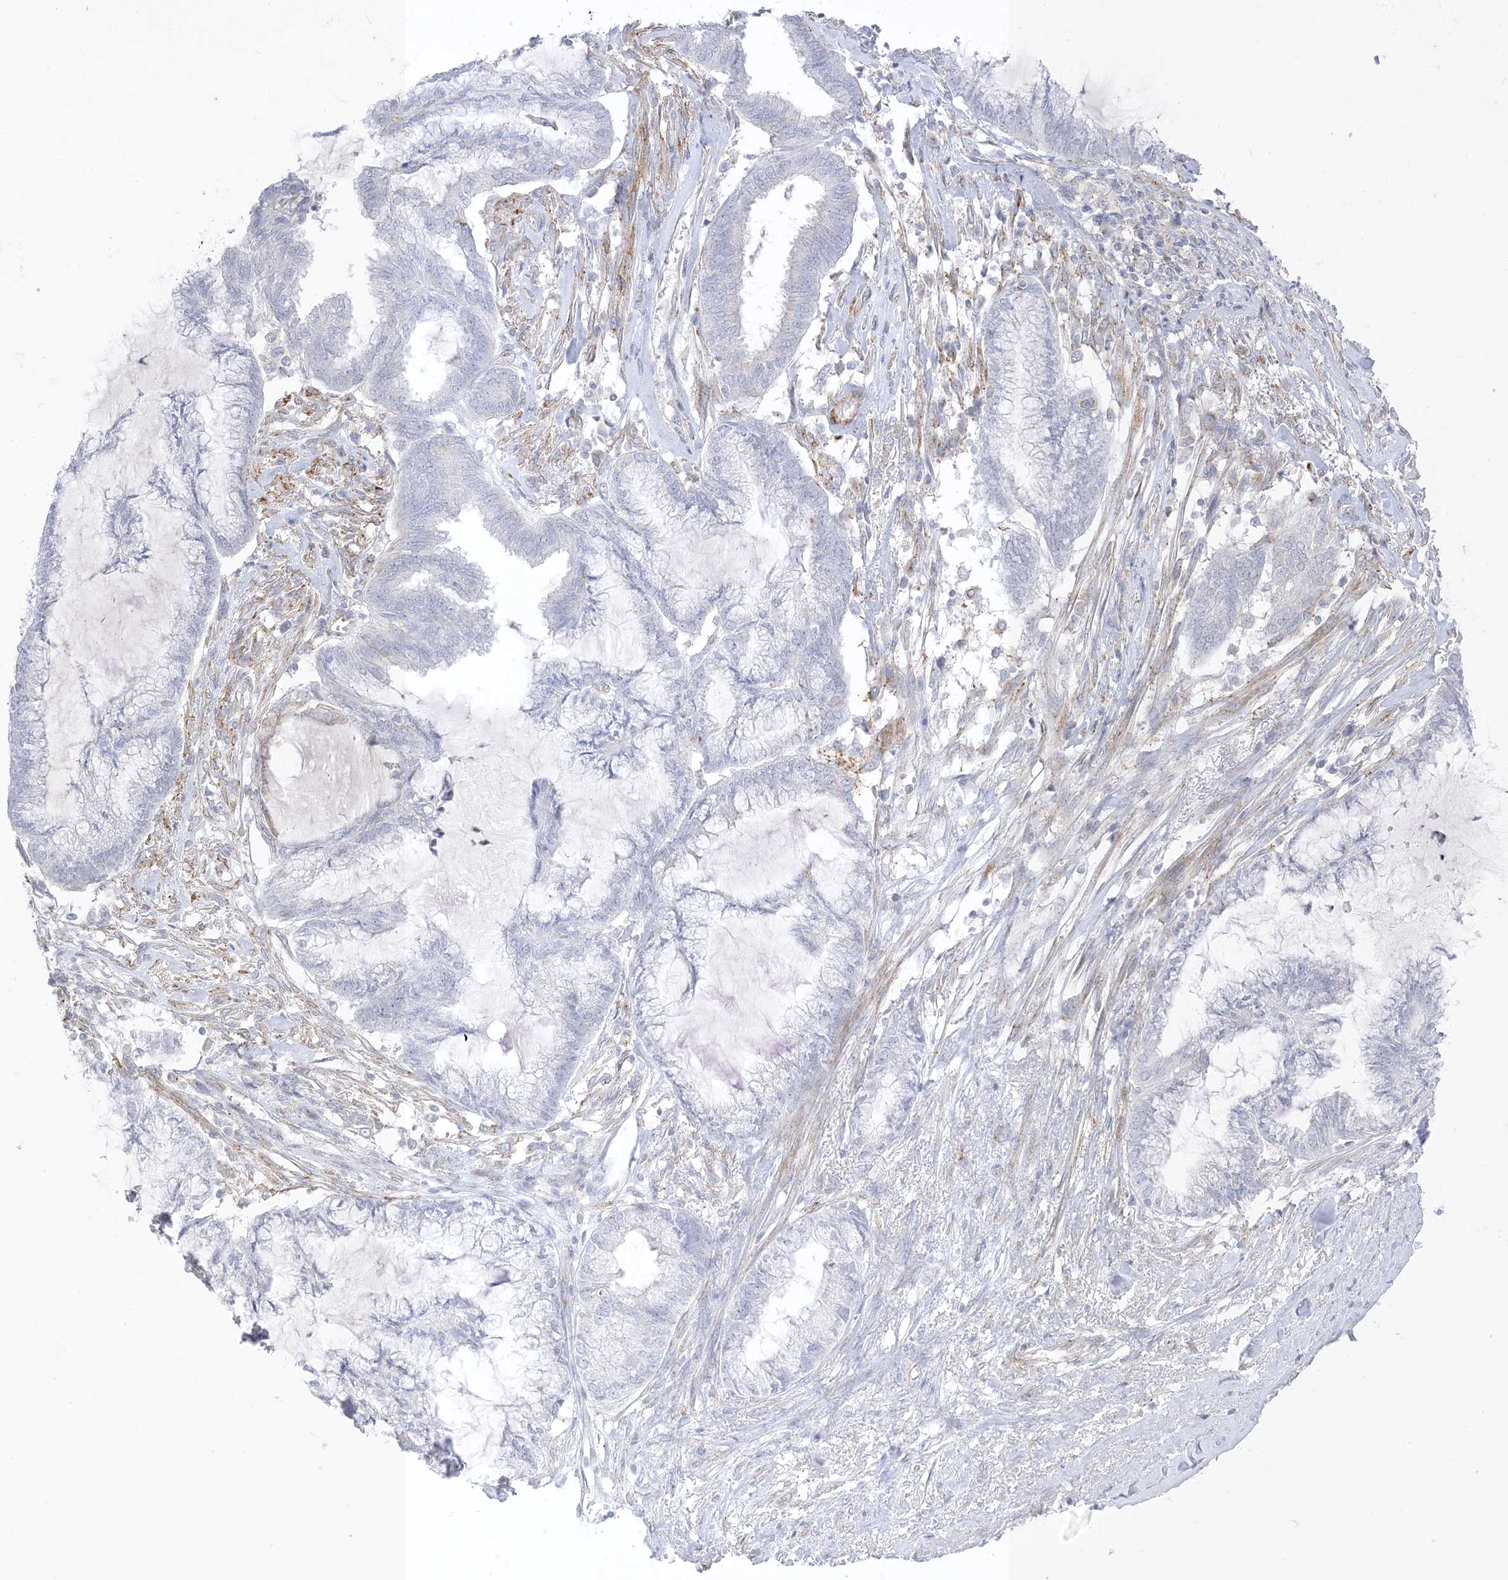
{"staining": {"intensity": "negative", "quantity": "none", "location": "none"}, "tissue": "endometrial cancer", "cell_type": "Tumor cells", "image_type": "cancer", "snomed": [{"axis": "morphology", "description": "Adenocarcinoma, NOS"}, {"axis": "topography", "description": "Endometrium"}], "caption": "There is no significant expression in tumor cells of endometrial cancer. Brightfield microscopy of IHC stained with DAB (brown) and hematoxylin (blue), captured at high magnification.", "gene": "RAC1", "patient": {"sex": "female", "age": 86}}